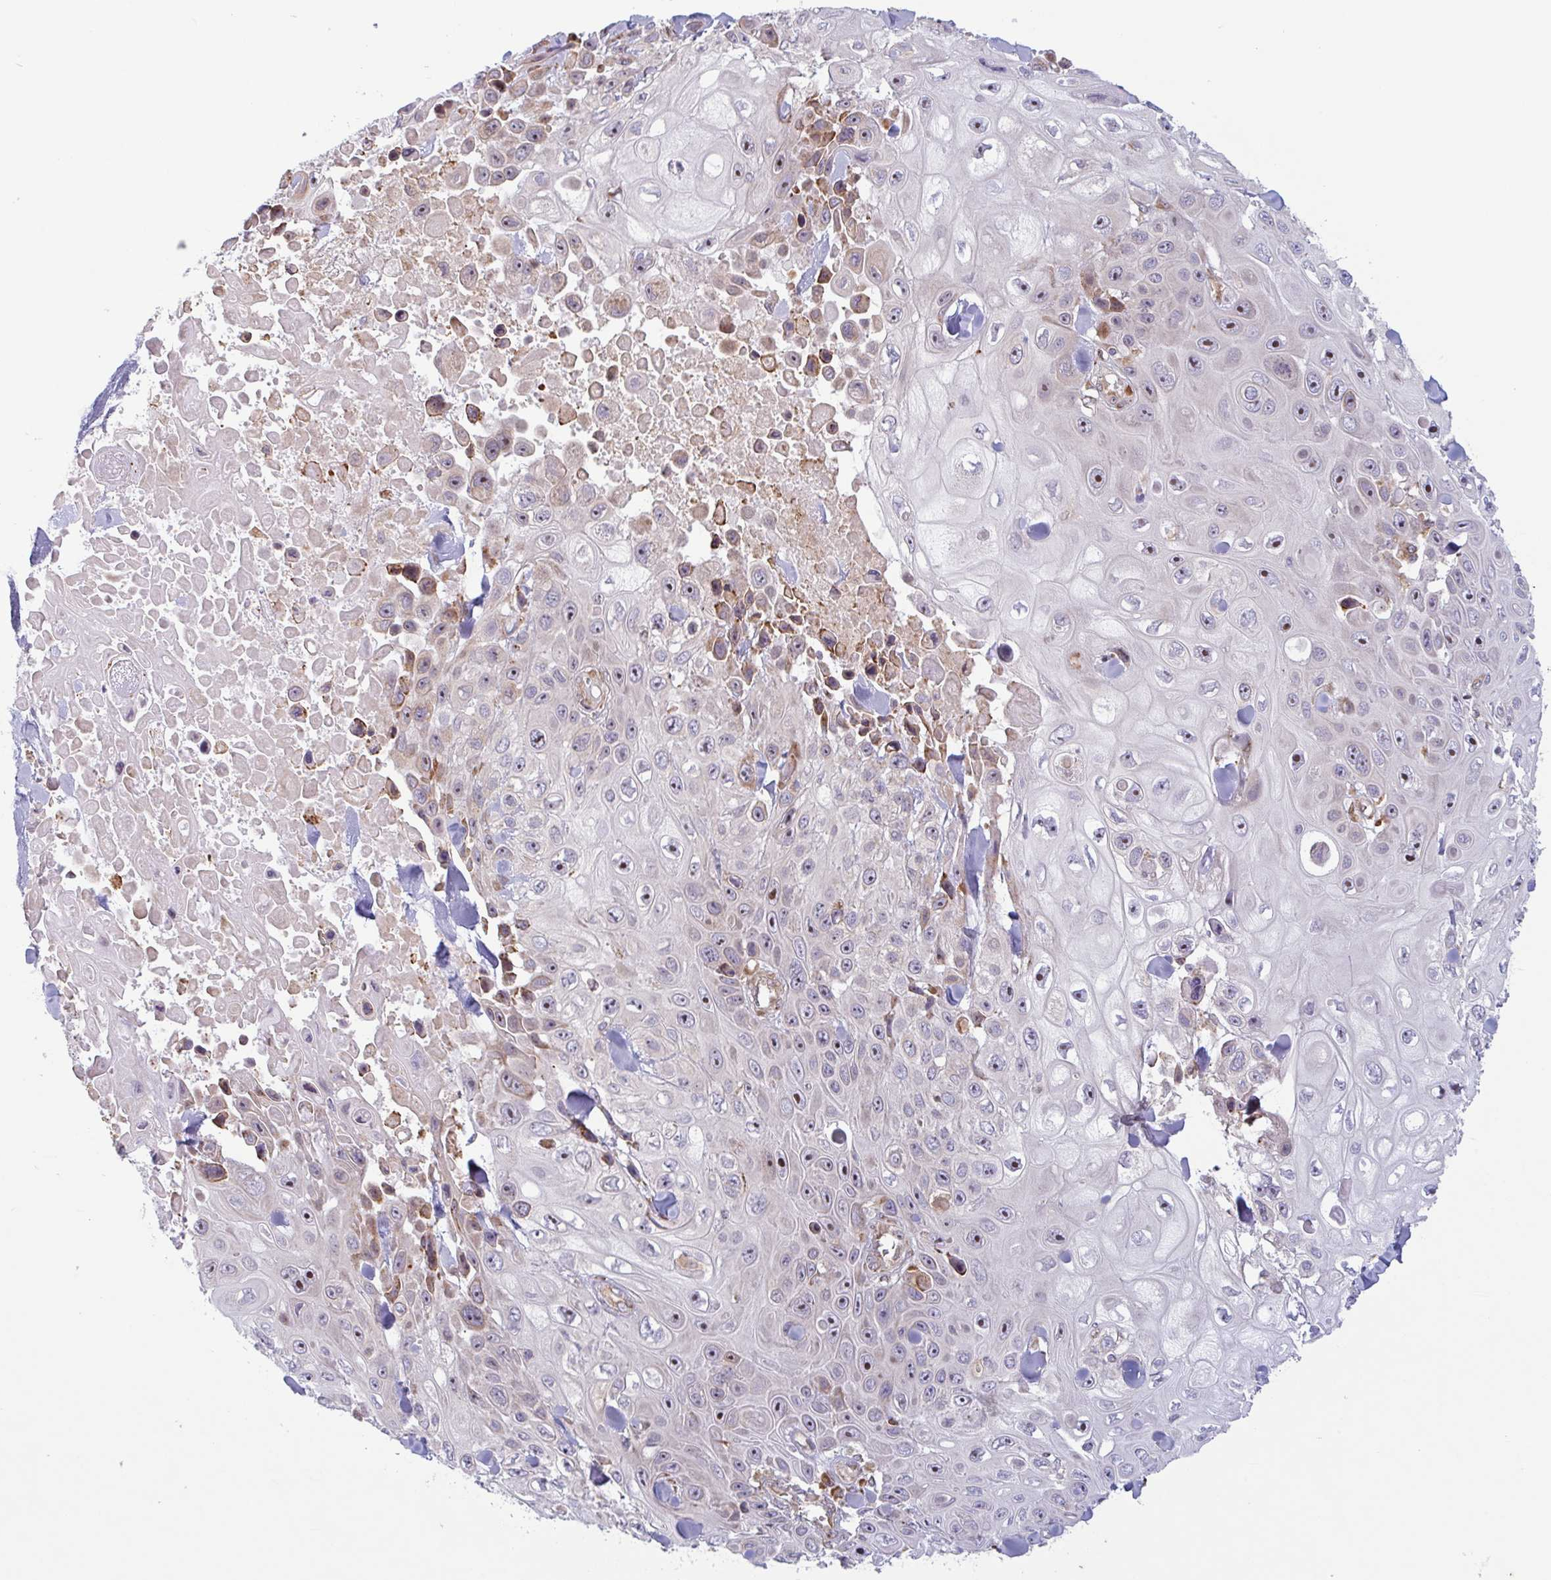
{"staining": {"intensity": "moderate", "quantity": "25%-75%", "location": "nuclear"}, "tissue": "skin cancer", "cell_type": "Tumor cells", "image_type": "cancer", "snomed": [{"axis": "morphology", "description": "Squamous cell carcinoma, NOS"}, {"axis": "topography", "description": "Skin"}], "caption": "Skin squamous cell carcinoma stained with a brown dye shows moderate nuclear positive staining in approximately 25%-75% of tumor cells.", "gene": "RIT1", "patient": {"sex": "male", "age": 82}}